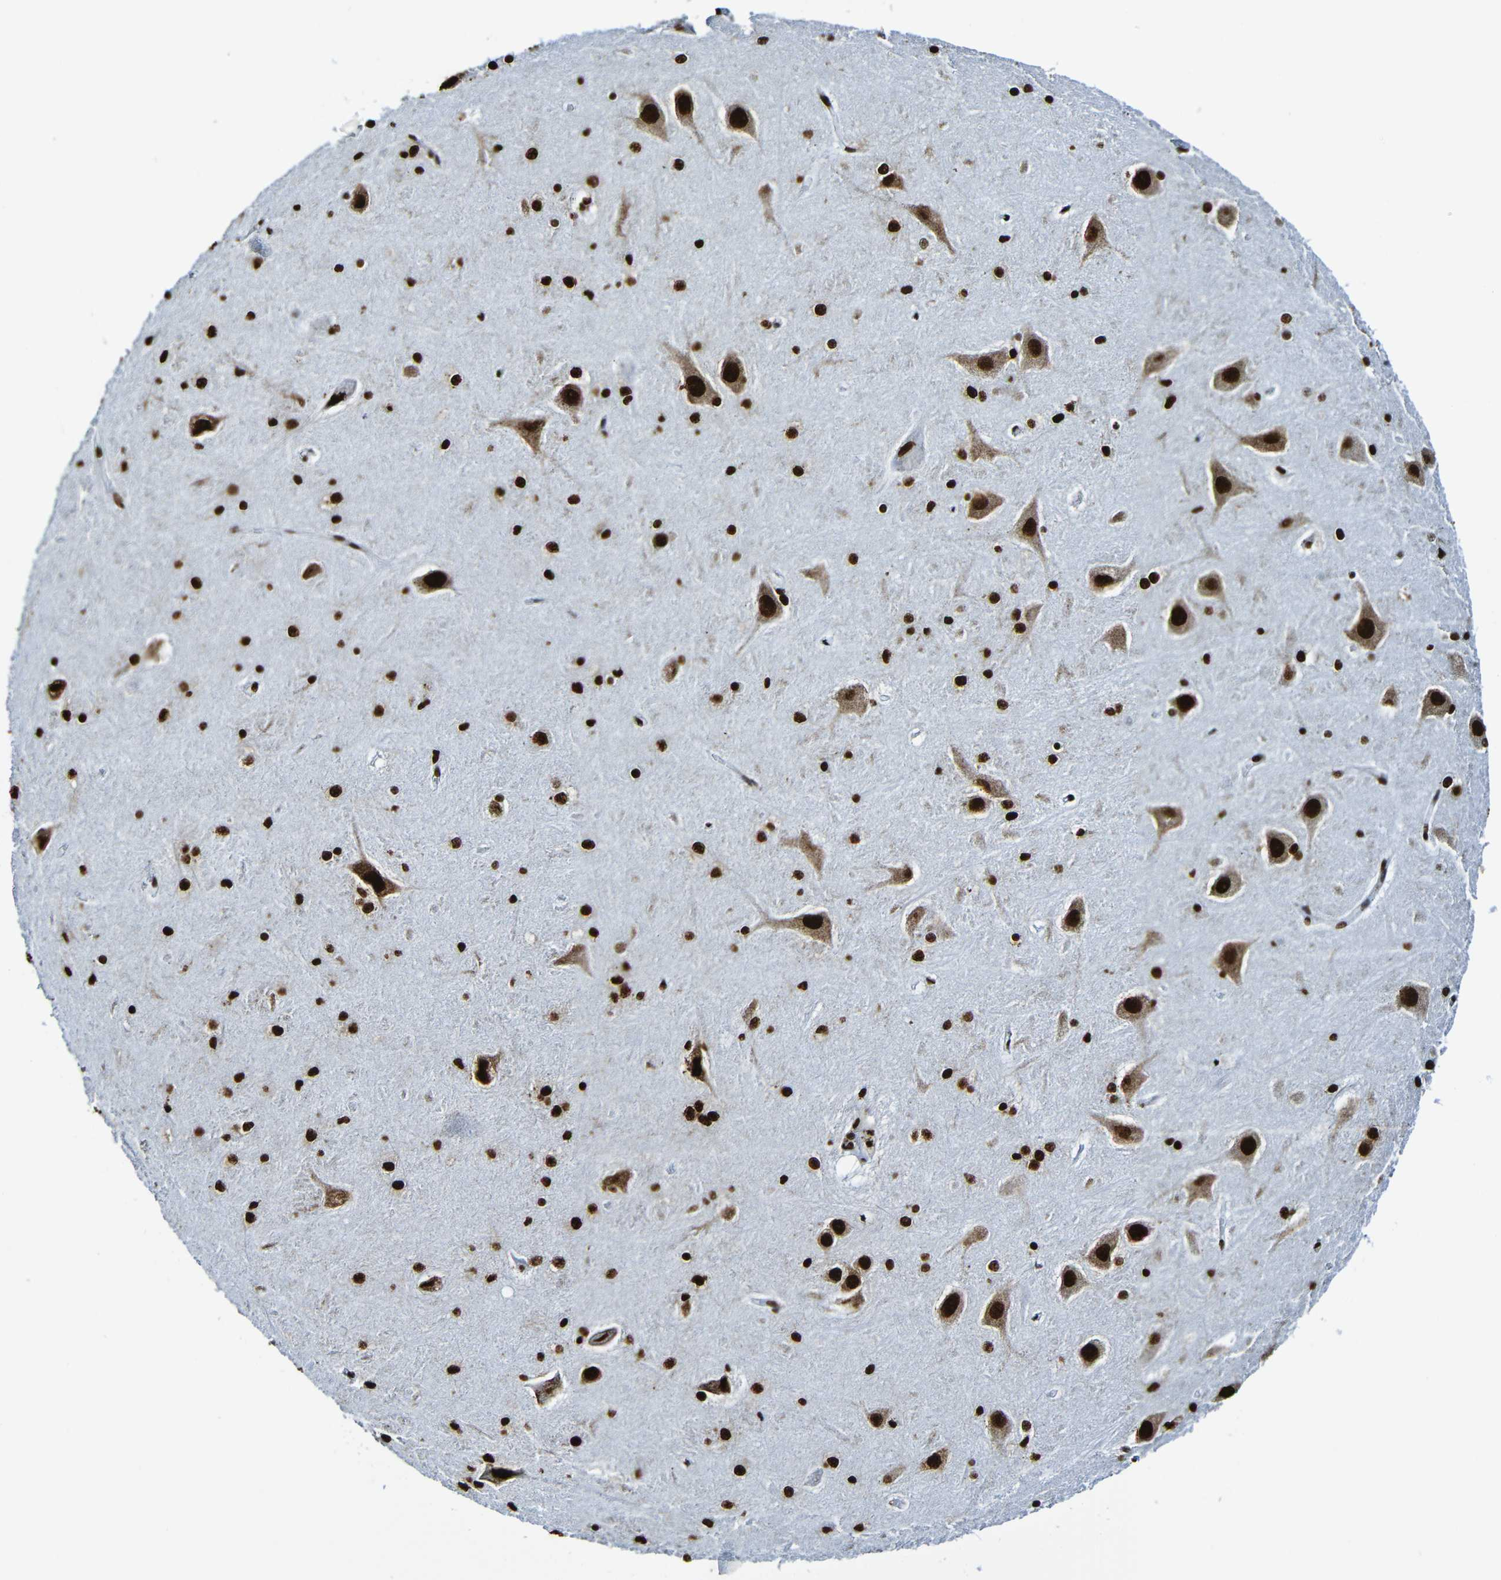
{"staining": {"intensity": "strong", "quantity": ">75%", "location": "nuclear"}, "tissue": "hippocampus", "cell_type": "Glial cells", "image_type": "normal", "snomed": [{"axis": "morphology", "description": "Normal tissue, NOS"}, {"axis": "topography", "description": "Hippocampus"}], "caption": "This photomicrograph demonstrates unremarkable hippocampus stained with immunohistochemistry to label a protein in brown. The nuclear of glial cells show strong positivity for the protein. Nuclei are counter-stained blue.", "gene": "SRSF3", "patient": {"sex": "male", "age": 45}}